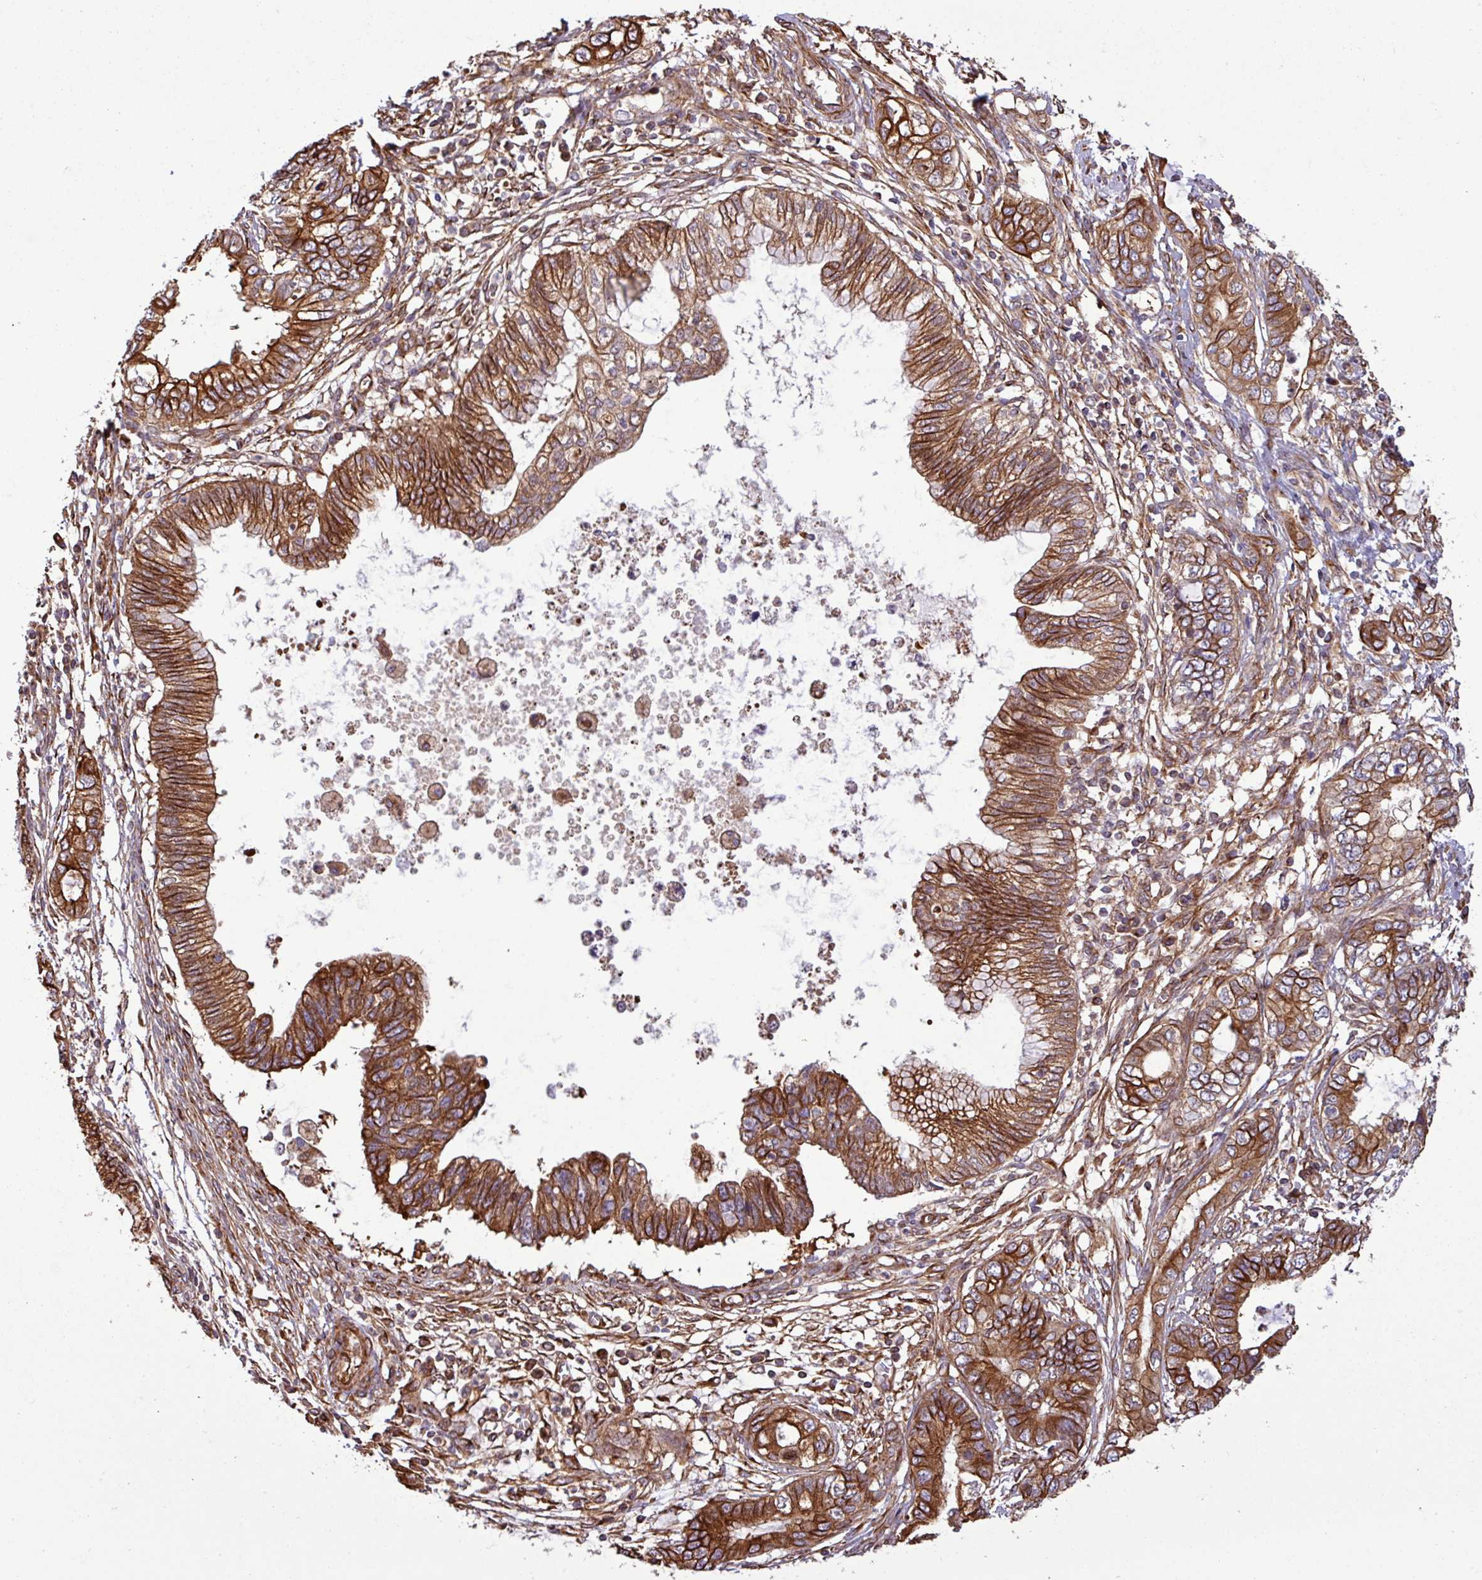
{"staining": {"intensity": "strong", "quantity": ">75%", "location": "cytoplasmic/membranous"}, "tissue": "cervical cancer", "cell_type": "Tumor cells", "image_type": "cancer", "snomed": [{"axis": "morphology", "description": "Adenocarcinoma, NOS"}, {"axis": "topography", "description": "Cervix"}], "caption": "DAB (3,3'-diaminobenzidine) immunohistochemical staining of human cervical cancer reveals strong cytoplasmic/membranous protein positivity in about >75% of tumor cells.", "gene": "ZNF300", "patient": {"sex": "female", "age": 44}}